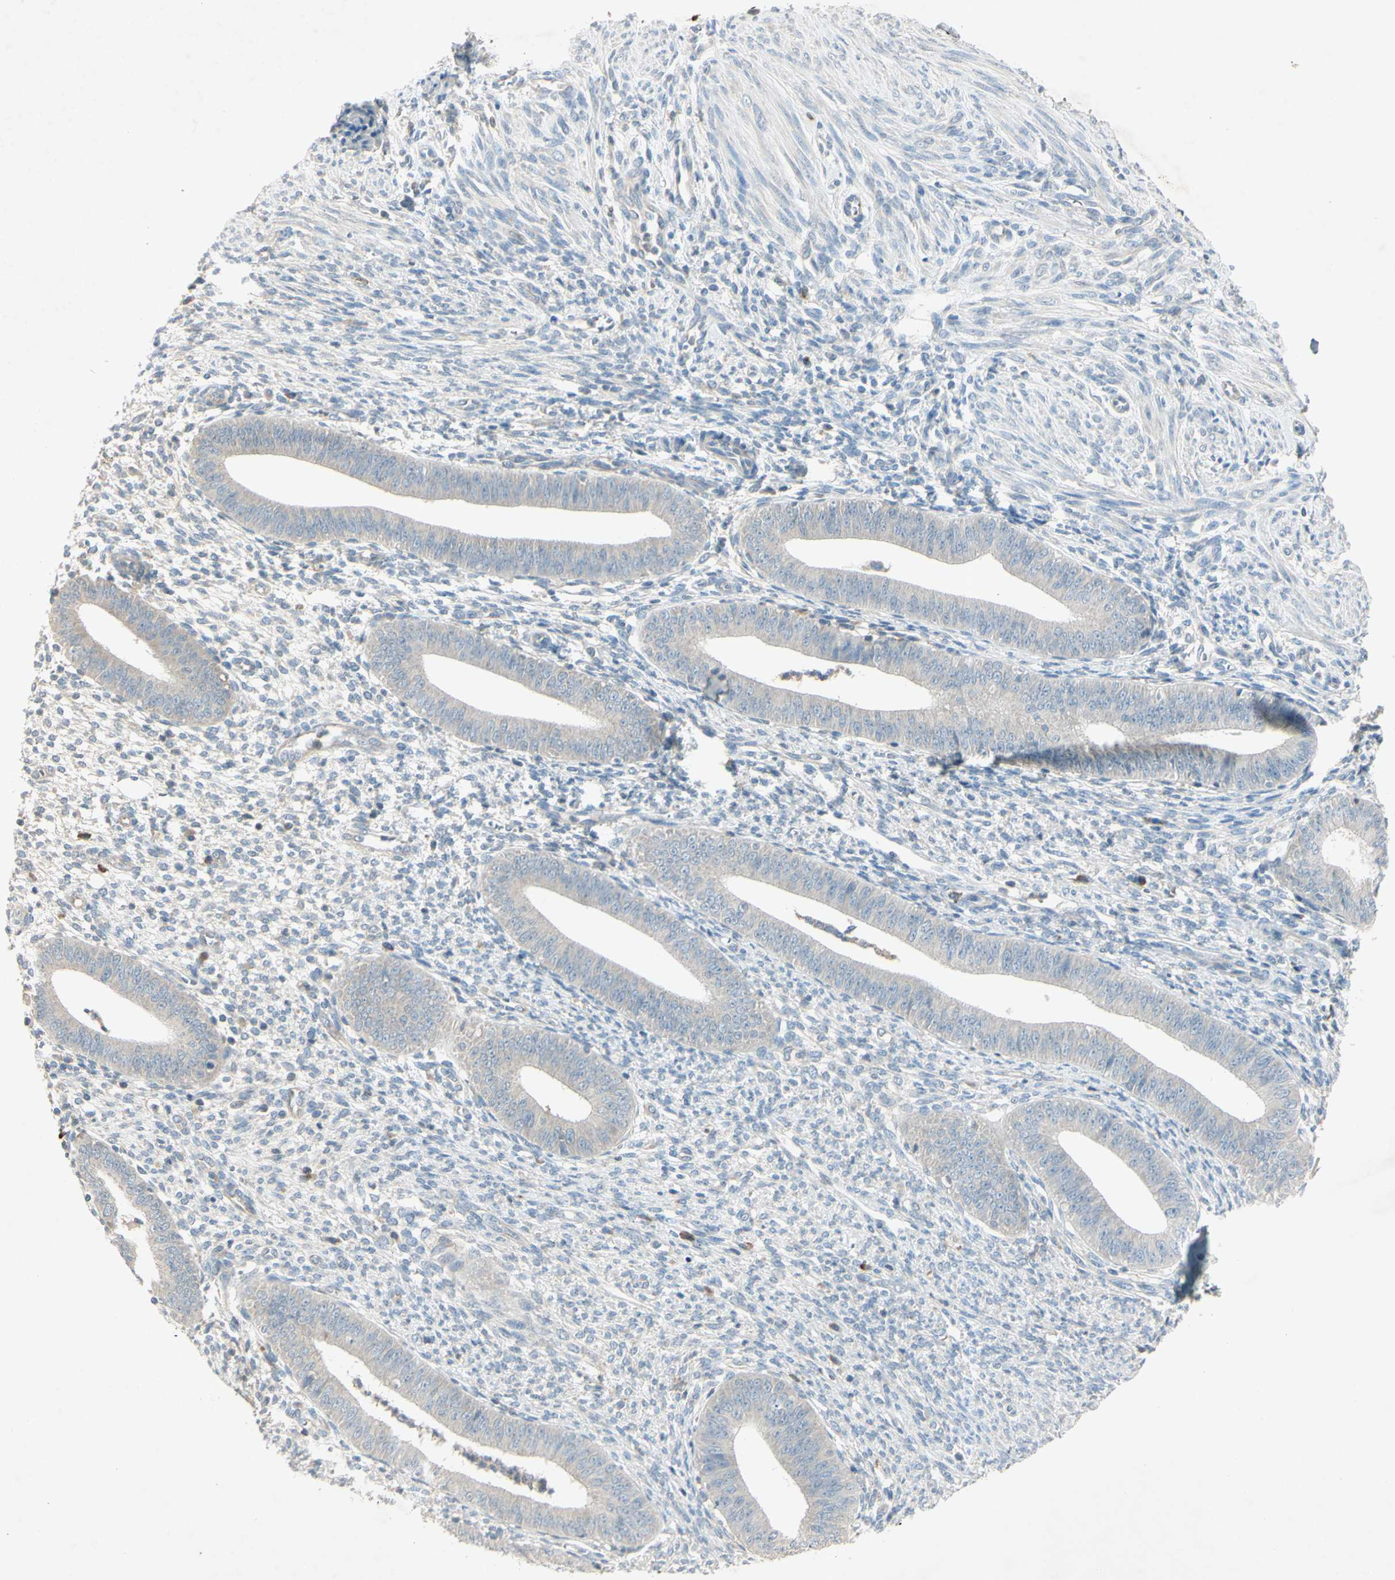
{"staining": {"intensity": "negative", "quantity": "none", "location": "none"}, "tissue": "endometrium", "cell_type": "Cells in endometrial stroma", "image_type": "normal", "snomed": [{"axis": "morphology", "description": "Normal tissue, NOS"}, {"axis": "topography", "description": "Endometrium"}], "caption": "Immunohistochemical staining of normal human endometrium shows no significant expression in cells in endometrial stroma.", "gene": "AATK", "patient": {"sex": "female", "age": 35}}